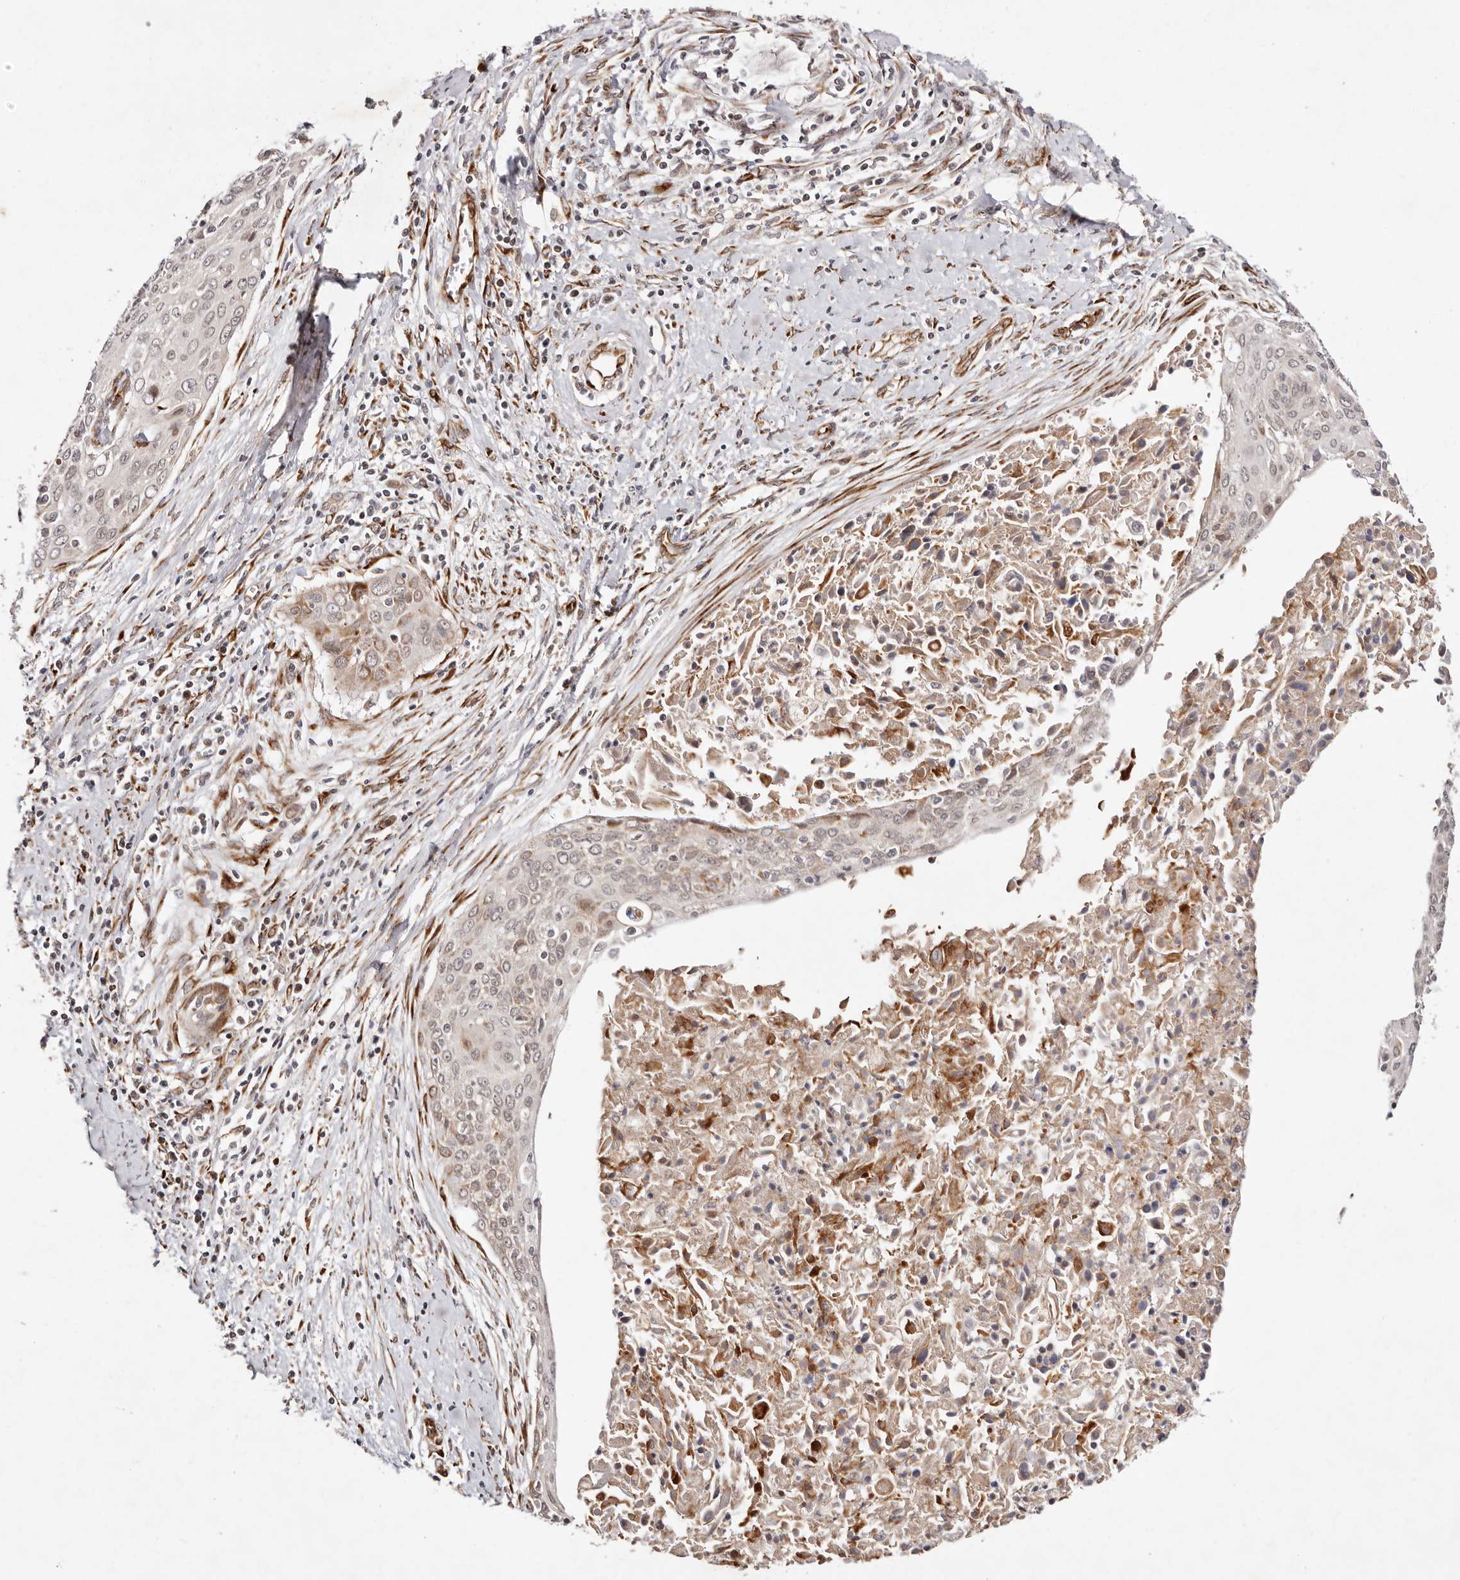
{"staining": {"intensity": "moderate", "quantity": "<25%", "location": "cytoplasmic/membranous"}, "tissue": "cervical cancer", "cell_type": "Tumor cells", "image_type": "cancer", "snomed": [{"axis": "morphology", "description": "Squamous cell carcinoma, NOS"}, {"axis": "topography", "description": "Cervix"}], "caption": "Human cervical cancer stained with a protein marker displays moderate staining in tumor cells.", "gene": "BCL2L15", "patient": {"sex": "female", "age": 55}}